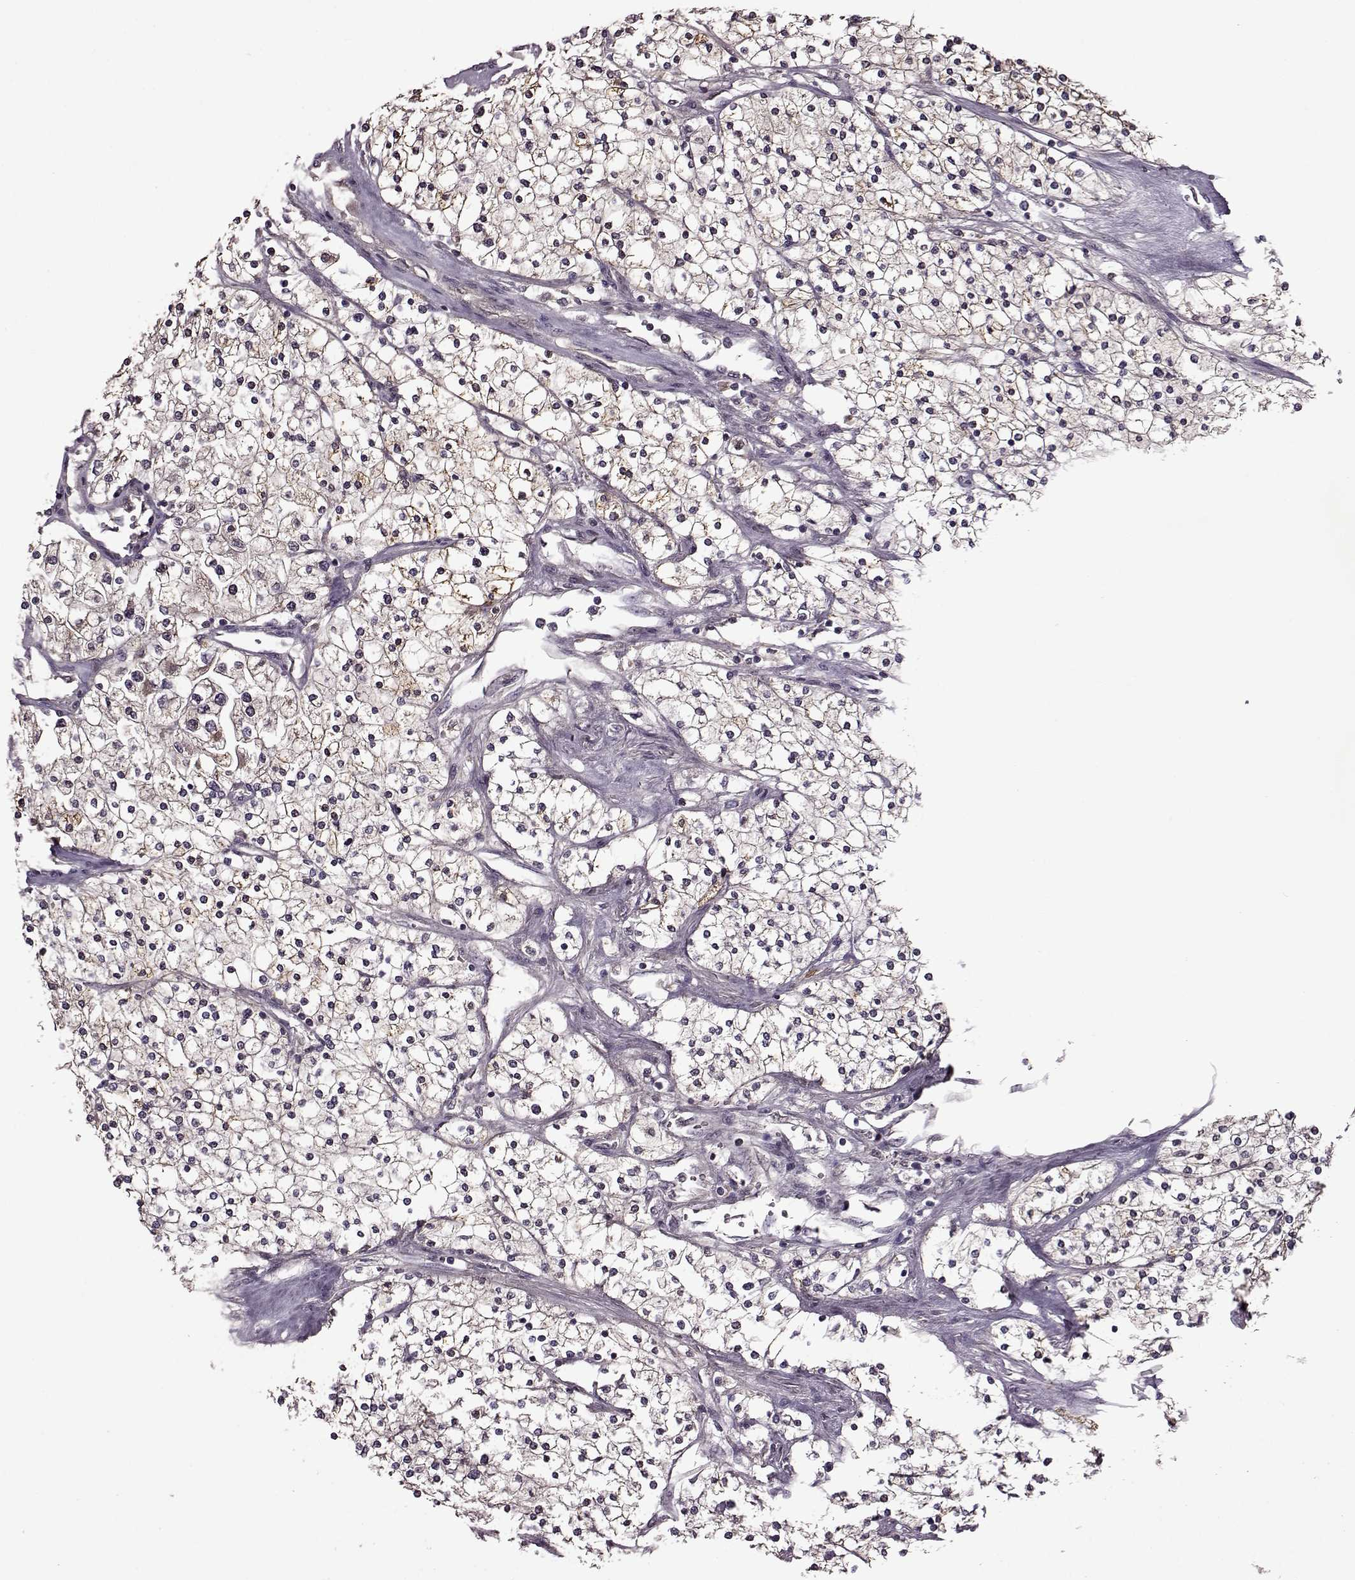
{"staining": {"intensity": "weak", "quantity": "25%-75%", "location": "cytoplasmic/membranous"}, "tissue": "renal cancer", "cell_type": "Tumor cells", "image_type": "cancer", "snomed": [{"axis": "morphology", "description": "Adenocarcinoma, NOS"}, {"axis": "topography", "description": "Kidney"}], "caption": "A brown stain labels weak cytoplasmic/membranous expression of a protein in human renal cancer tumor cells. (IHC, brightfield microscopy, high magnification).", "gene": "MAIP1", "patient": {"sex": "male", "age": 80}}